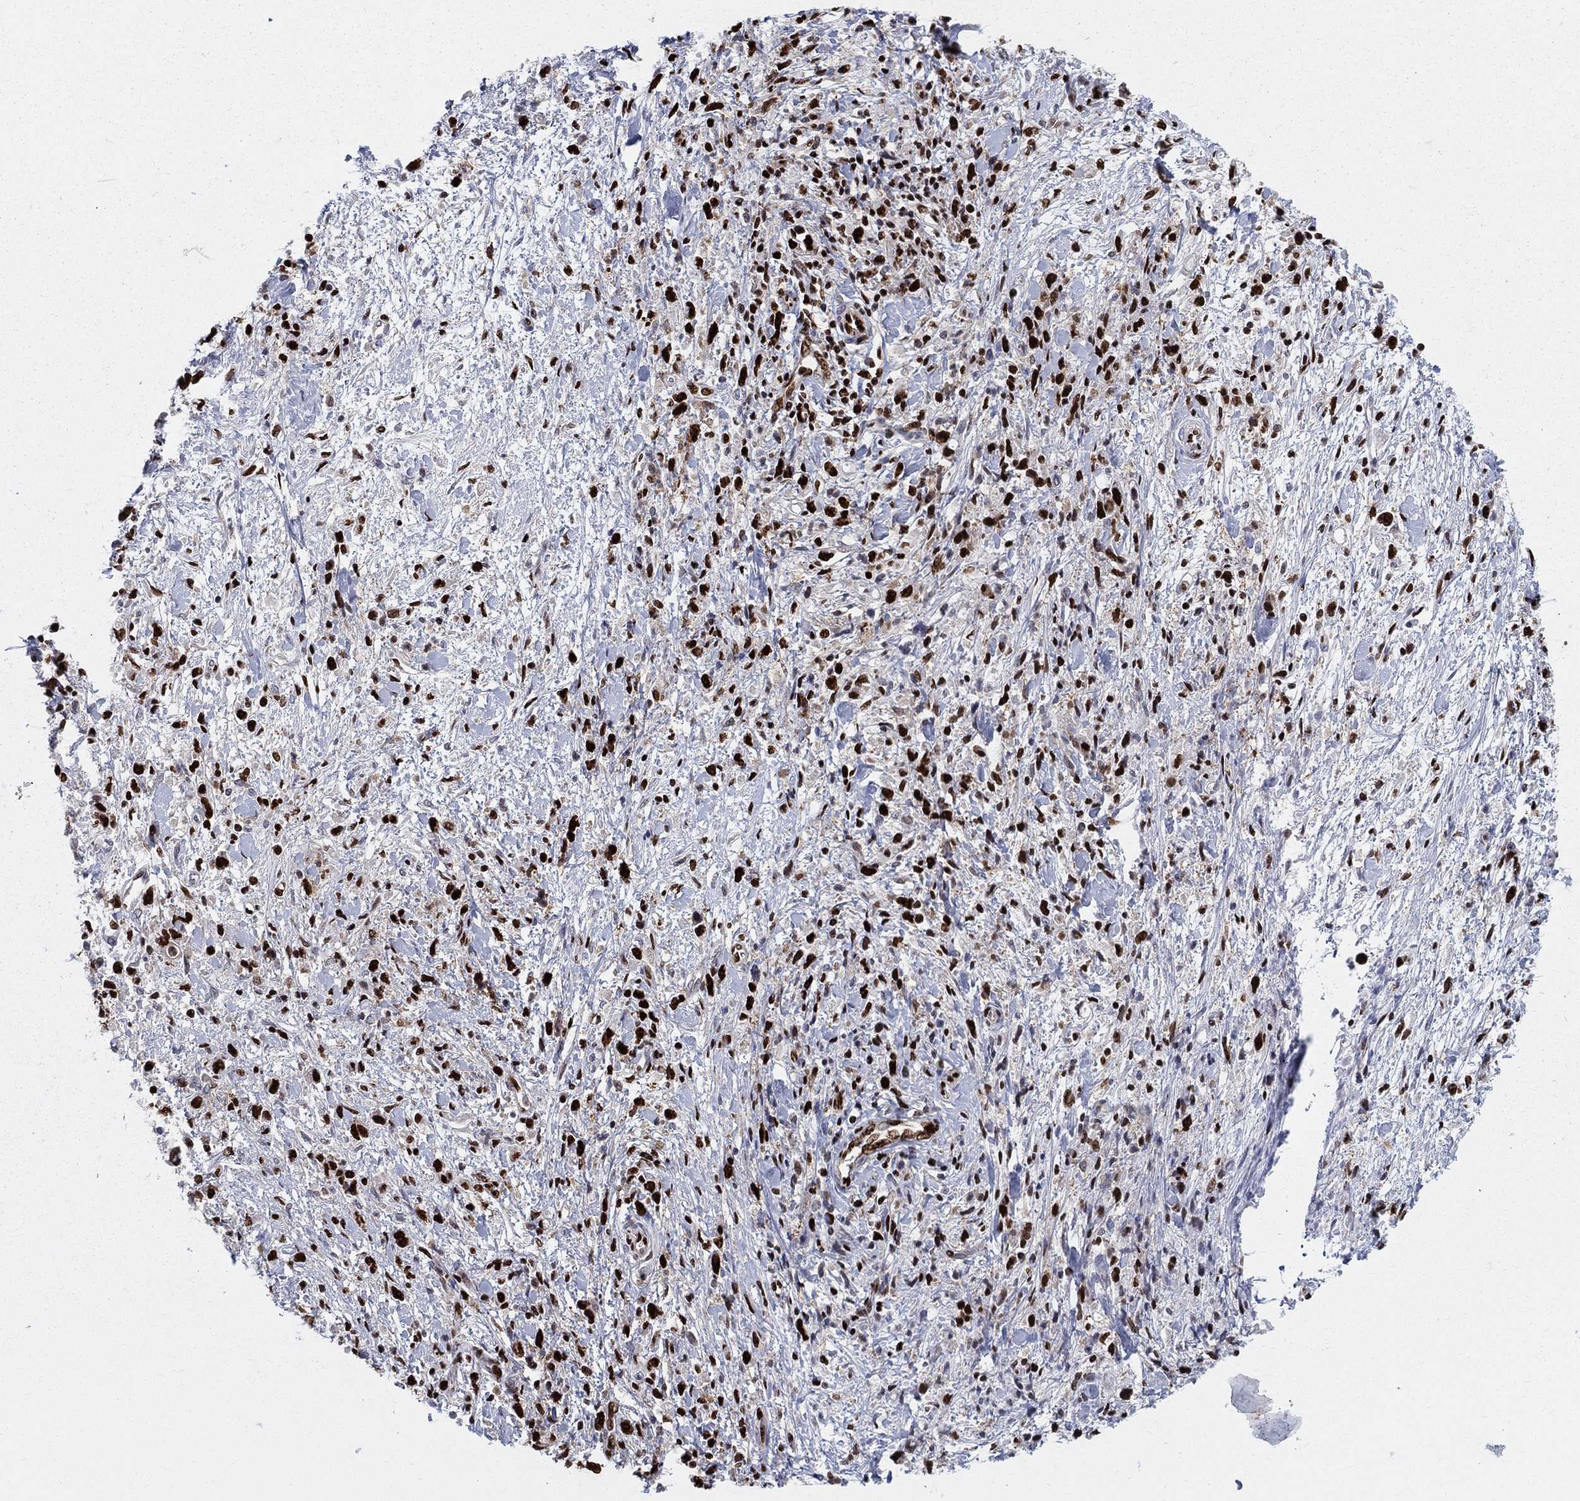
{"staining": {"intensity": "strong", "quantity": "<25%", "location": "nuclear"}, "tissue": "stomach cancer", "cell_type": "Tumor cells", "image_type": "cancer", "snomed": [{"axis": "morphology", "description": "Adenocarcinoma, NOS"}, {"axis": "topography", "description": "Stomach"}], "caption": "Adenocarcinoma (stomach) was stained to show a protein in brown. There is medium levels of strong nuclear positivity in about <25% of tumor cells.", "gene": "ZNHIT3", "patient": {"sex": "female", "age": 59}}